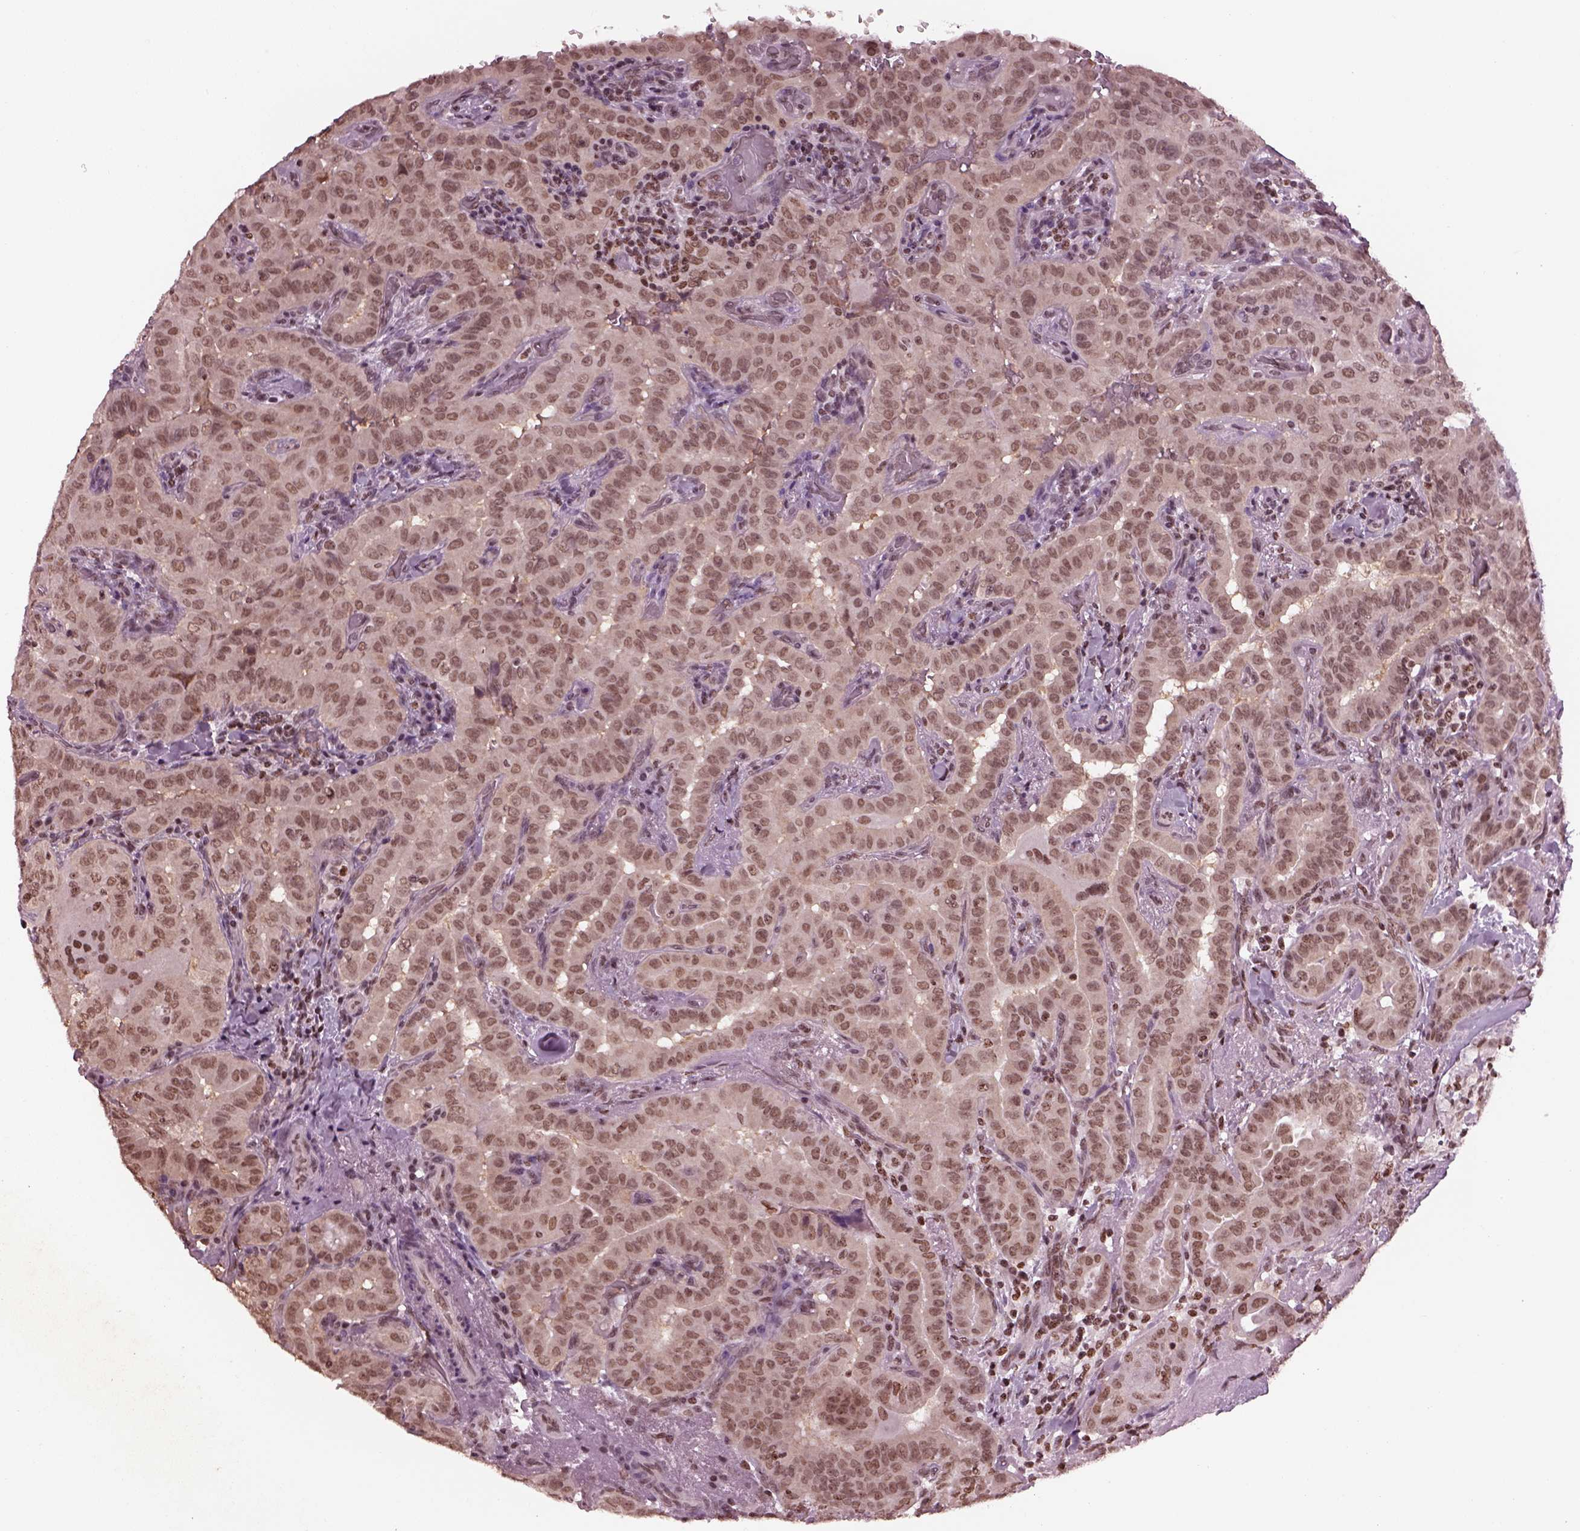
{"staining": {"intensity": "weak", "quantity": ">75%", "location": "nuclear"}, "tissue": "thyroid cancer", "cell_type": "Tumor cells", "image_type": "cancer", "snomed": [{"axis": "morphology", "description": "Papillary adenocarcinoma, NOS"}, {"axis": "morphology", "description": "Papillary adenoma metastatic"}, {"axis": "topography", "description": "Thyroid gland"}], "caption": "A brown stain labels weak nuclear expression of a protein in thyroid cancer tumor cells.", "gene": "RUVBL2", "patient": {"sex": "female", "age": 50}}